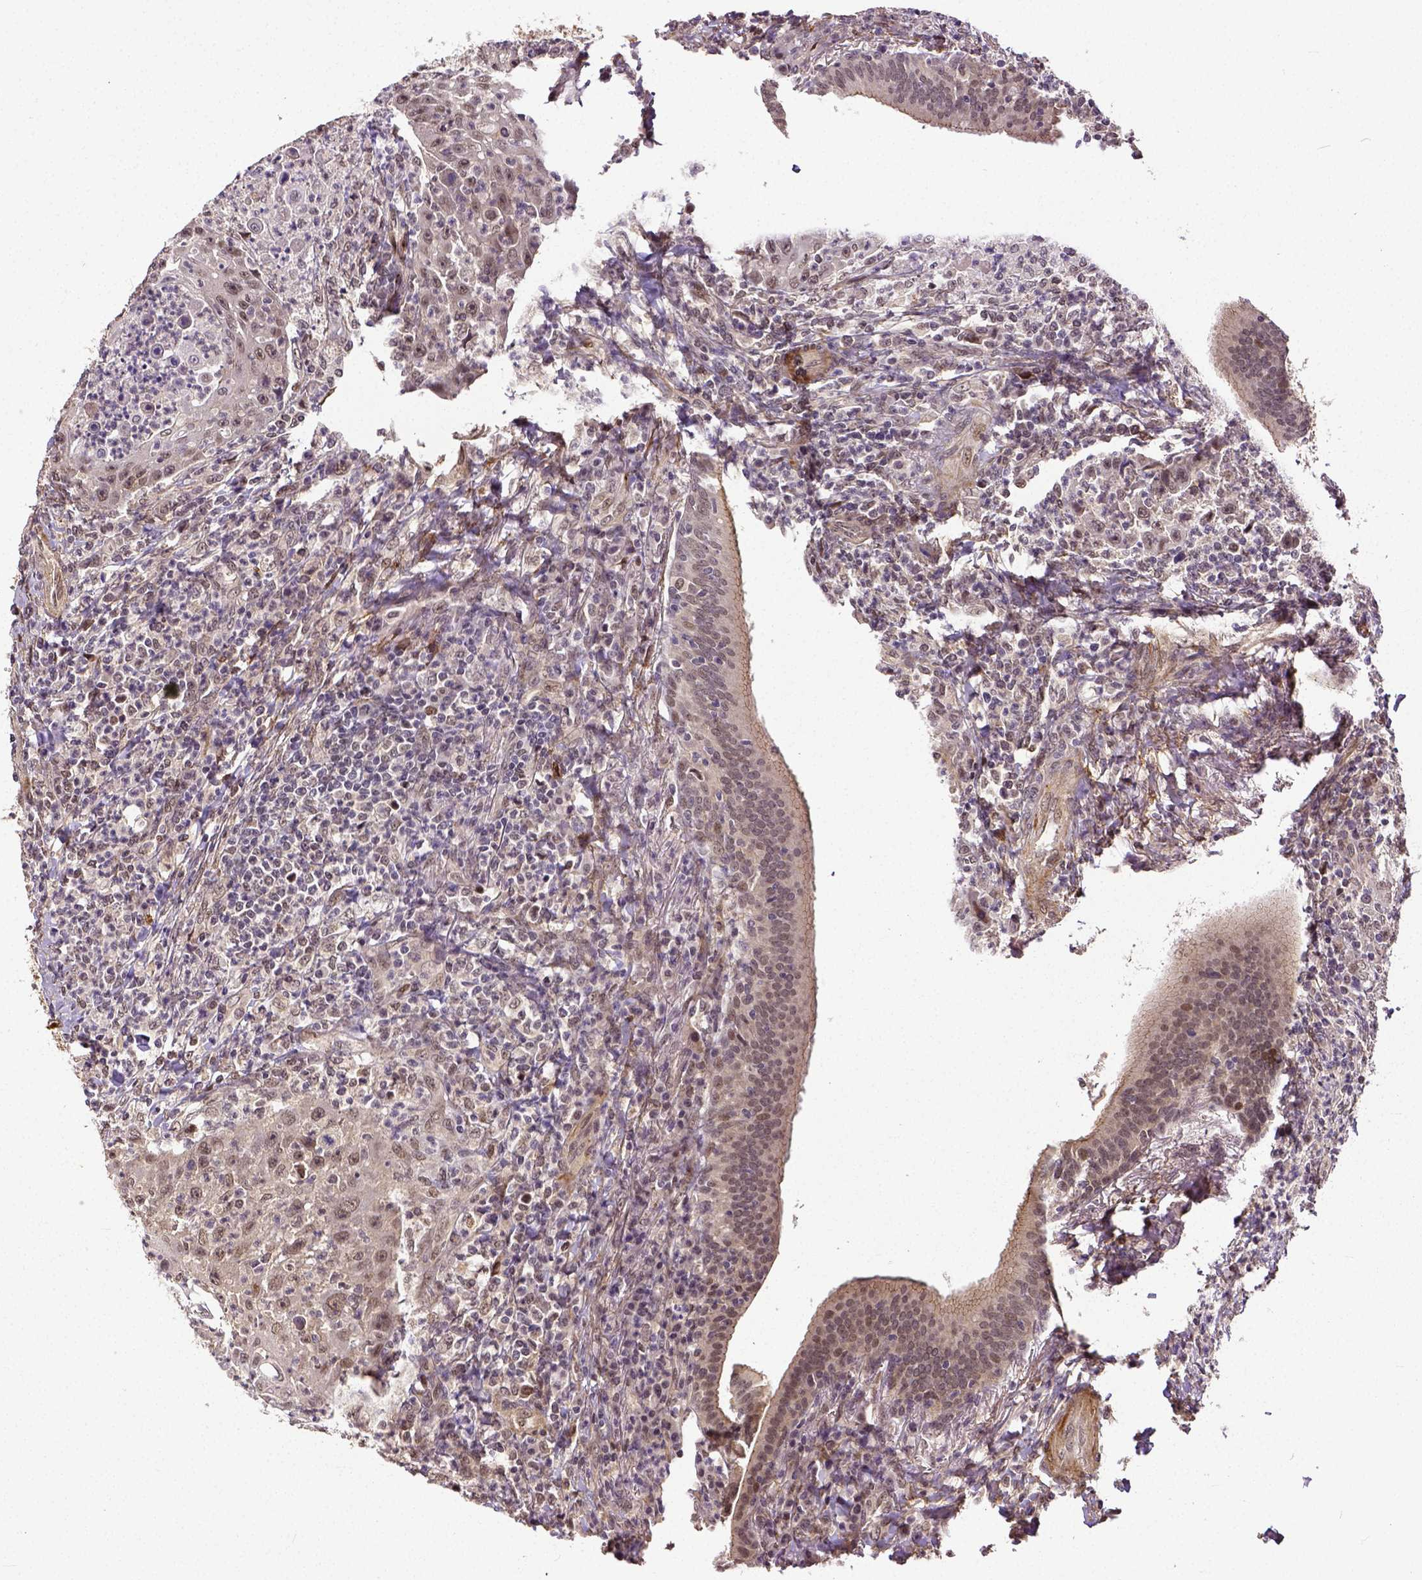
{"staining": {"intensity": "weak", "quantity": ">75%", "location": "cytoplasmic/membranous"}, "tissue": "head and neck cancer", "cell_type": "Tumor cells", "image_type": "cancer", "snomed": [{"axis": "morphology", "description": "Squamous cell carcinoma, NOS"}, {"axis": "topography", "description": "Head-Neck"}], "caption": "Immunohistochemical staining of human head and neck squamous cell carcinoma reveals low levels of weak cytoplasmic/membranous expression in approximately >75% of tumor cells.", "gene": "DICER1", "patient": {"sex": "male", "age": 69}}